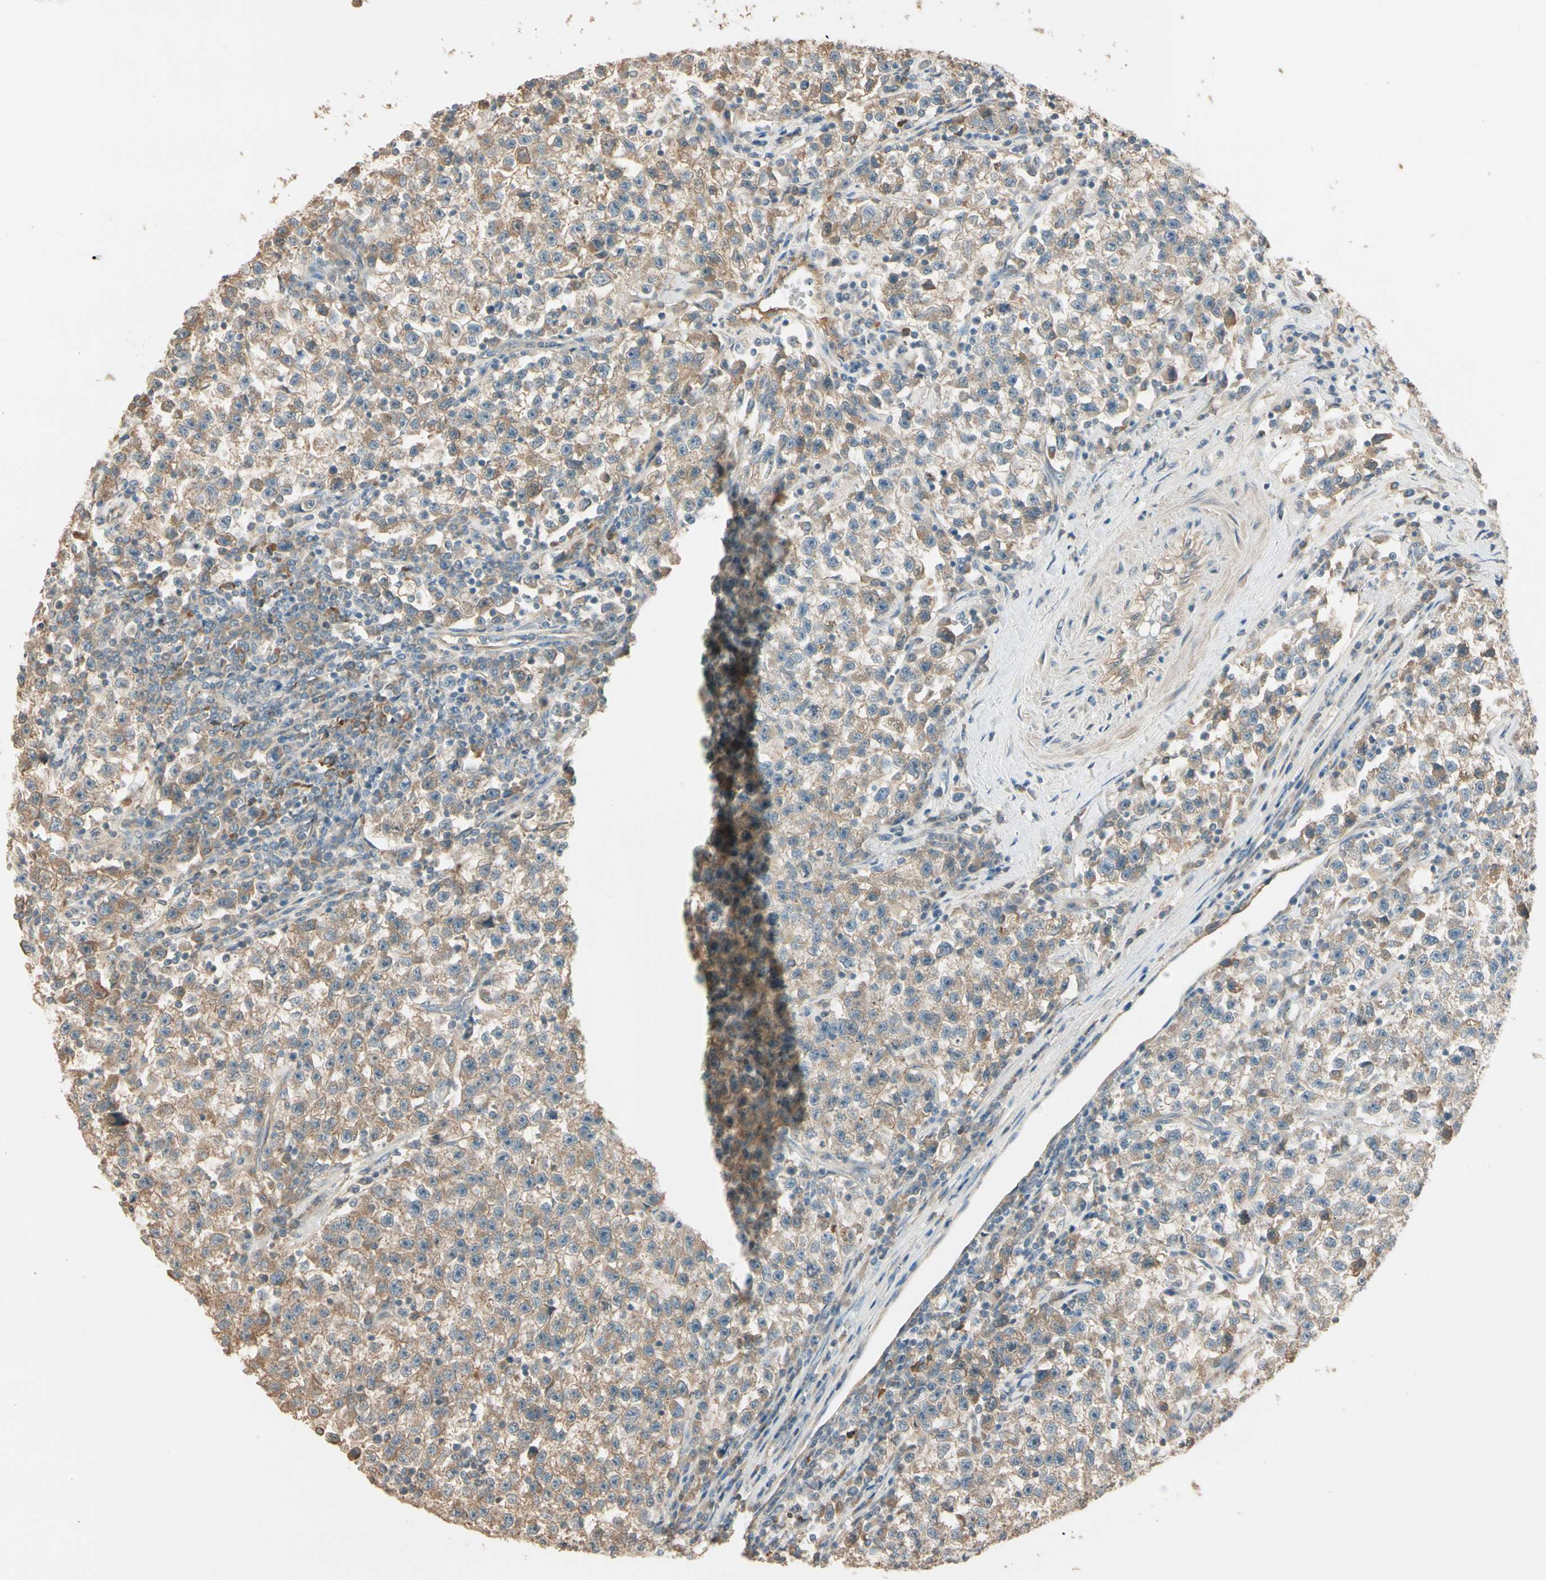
{"staining": {"intensity": "weak", "quantity": ">75%", "location": "cytoplasmic/membranous"}, "tissue": "testis cancer", "cell_type": "Tumor cells", "image_type": "cancer", "snomed": [{"axis": "morphology", "description": "Seminoma, NOS"}, {"axis": "topography", "description": "Testis"}], "caption": "This photomicrograph displays immunohistochemistry staining of testis seminoma, with low weak cytoplasmic/membranous positivity in approximately >75% of tumor cells.", "gene": "TNFRSF21", "patient": {"sex": "male", "age": 22}}